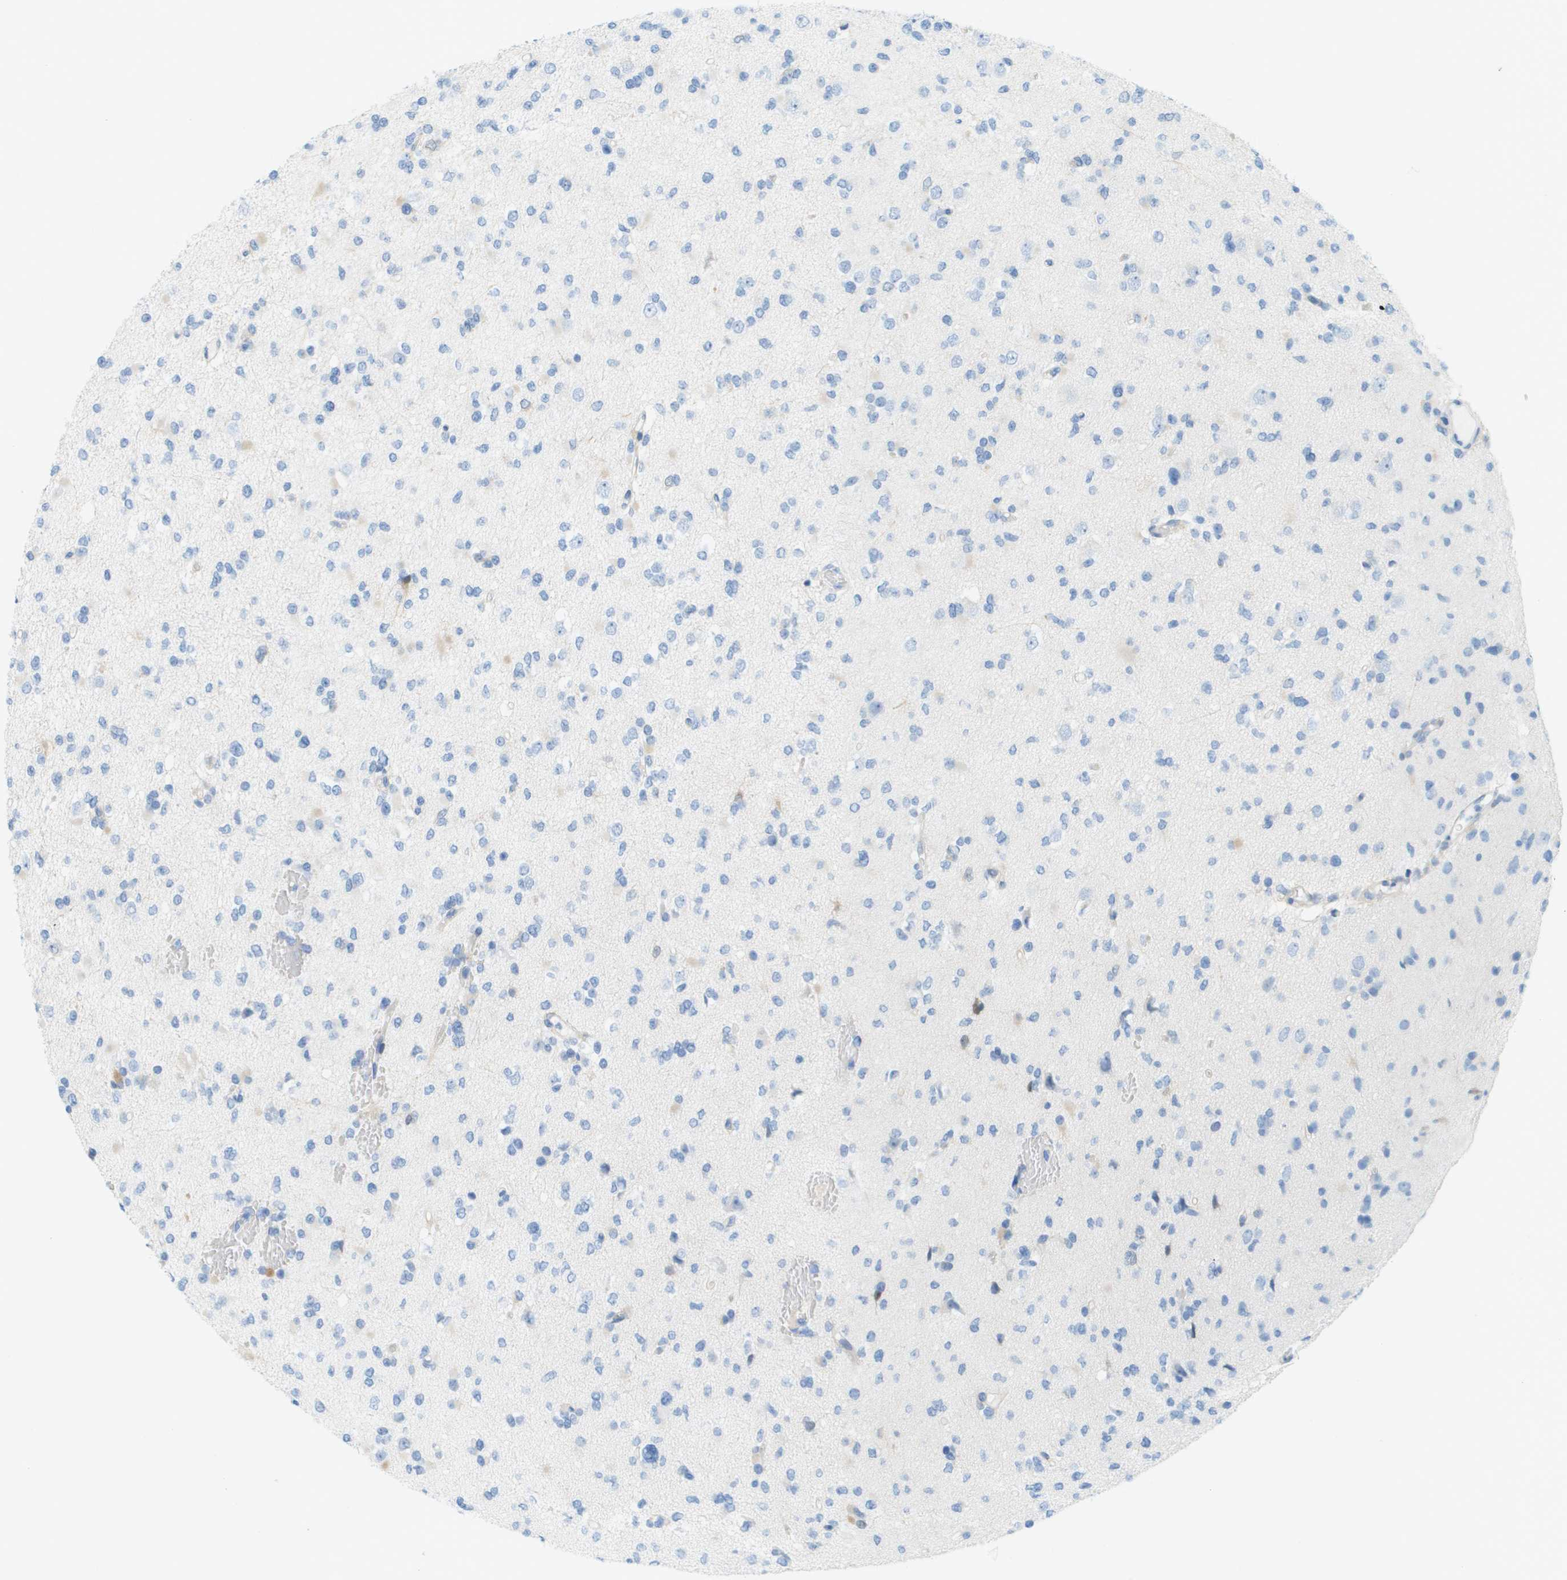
{"staining": {"intensity": "negative", "quantity": "none", "location": "none"}, "tissue": "glioma", "cell_type": "Tumor cells", "image_type": "cancer", "snomed": [{"axis": "morphology", "description": "Glioma, malignant, Low grade"}, {"axis": "topography", "description": "Brain"}], "caption": "The histopathology image exhibits no staining of tumor cells in glioma.", "gene": "CUL9", "patient": {"sex": "female", "age": 22}}